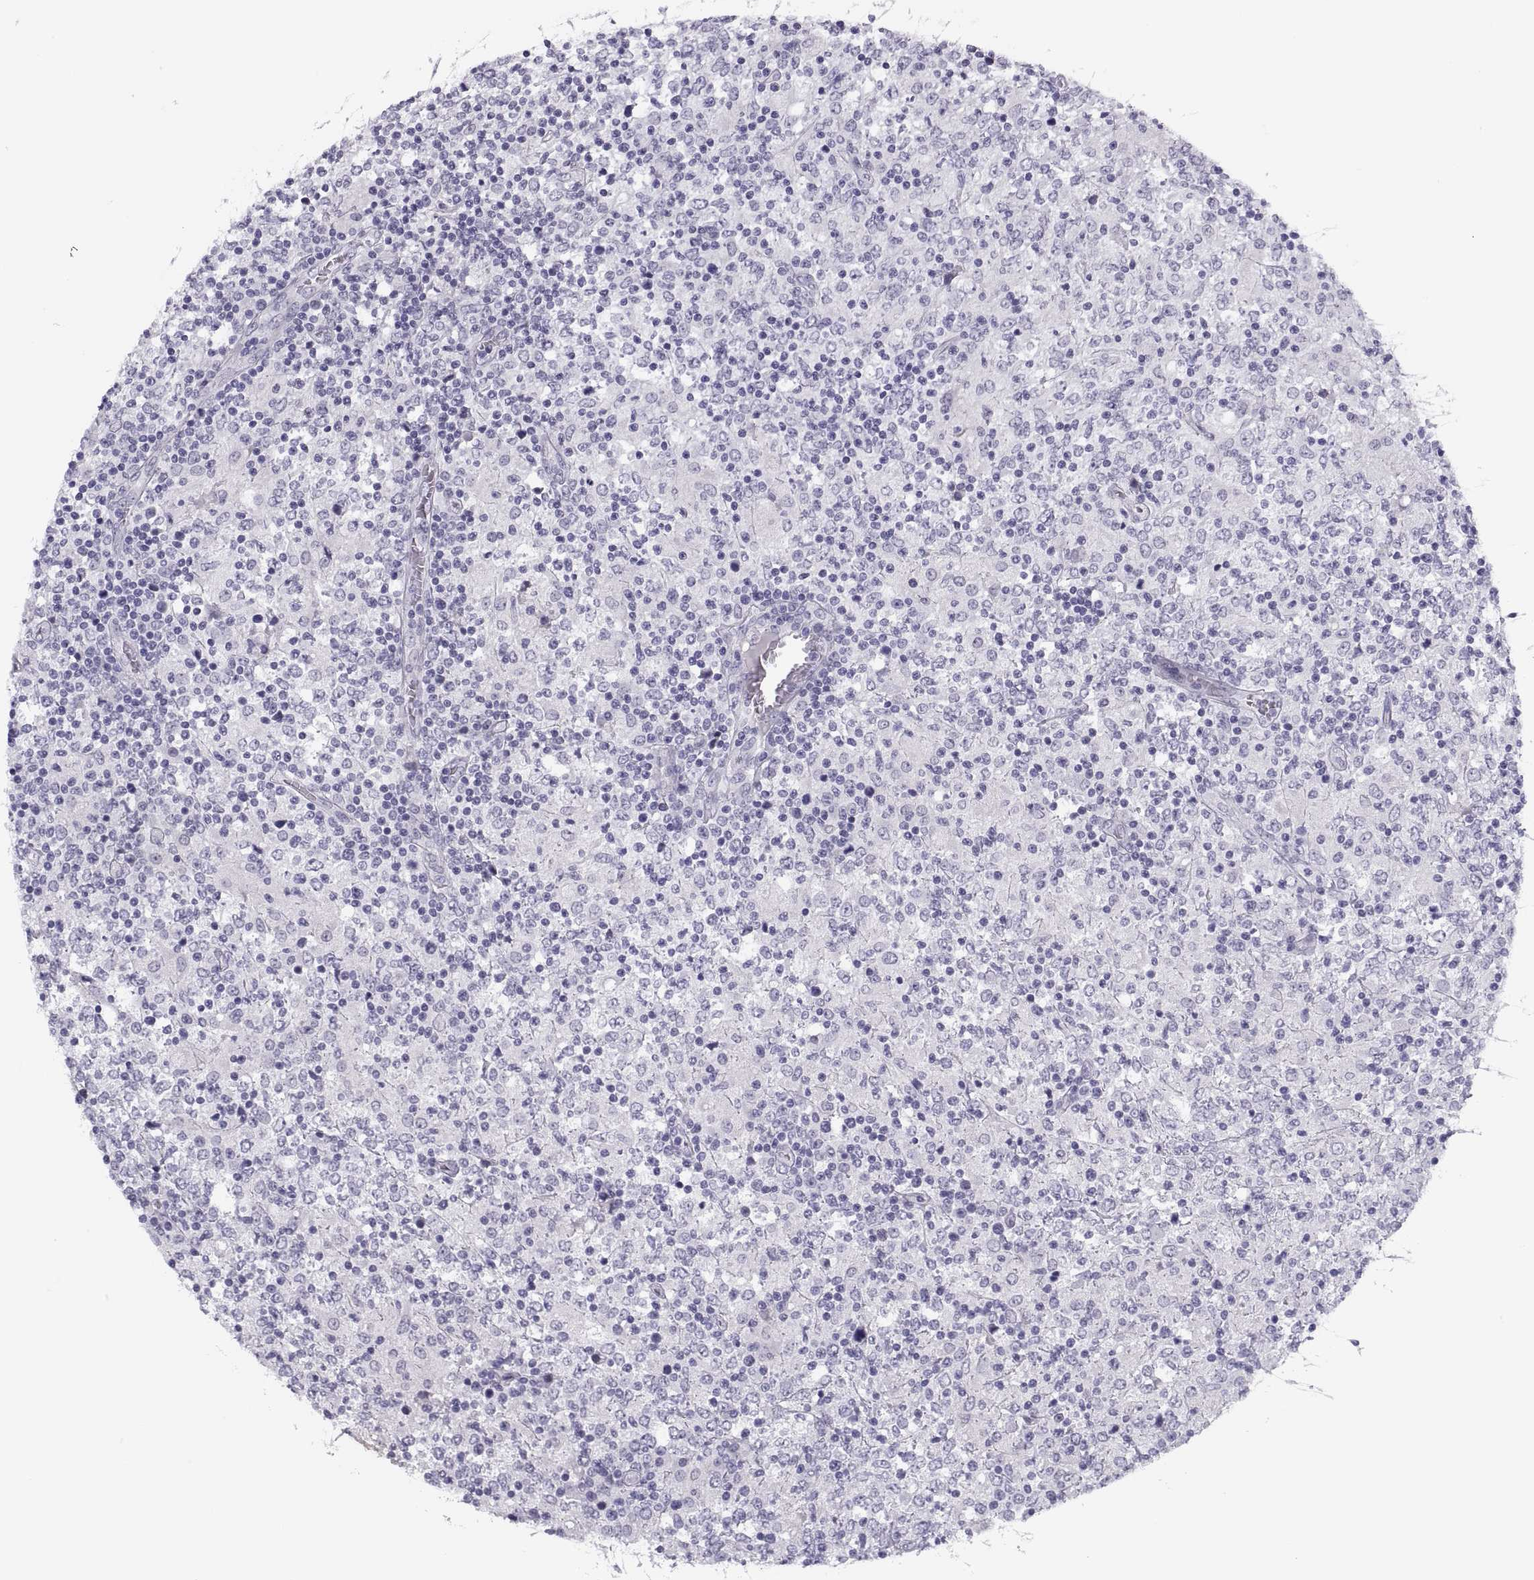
{"staining": {"intensity": "negative", "quantity": "none", "location": "none"}, "tissue": "lymphoma", "cell_type": "Tumor cells", "image_type": "cancer", "snomed": [{"axis": "morphology", "description": "Malignant lymphoma, non-Hodgkin's type, High grade"}, {"axis": "topography", "description": "Lymph node"}], "caption": "Immunohistochemical staining of lymphoma demonstrates no significant positivity in tumor cells. (DAB immunohistochemistry (IHC) visualized using brightfield microscopy, high magnification).", "gene": "C3orf22", "patient": {"sex": "female", "age": 84}}